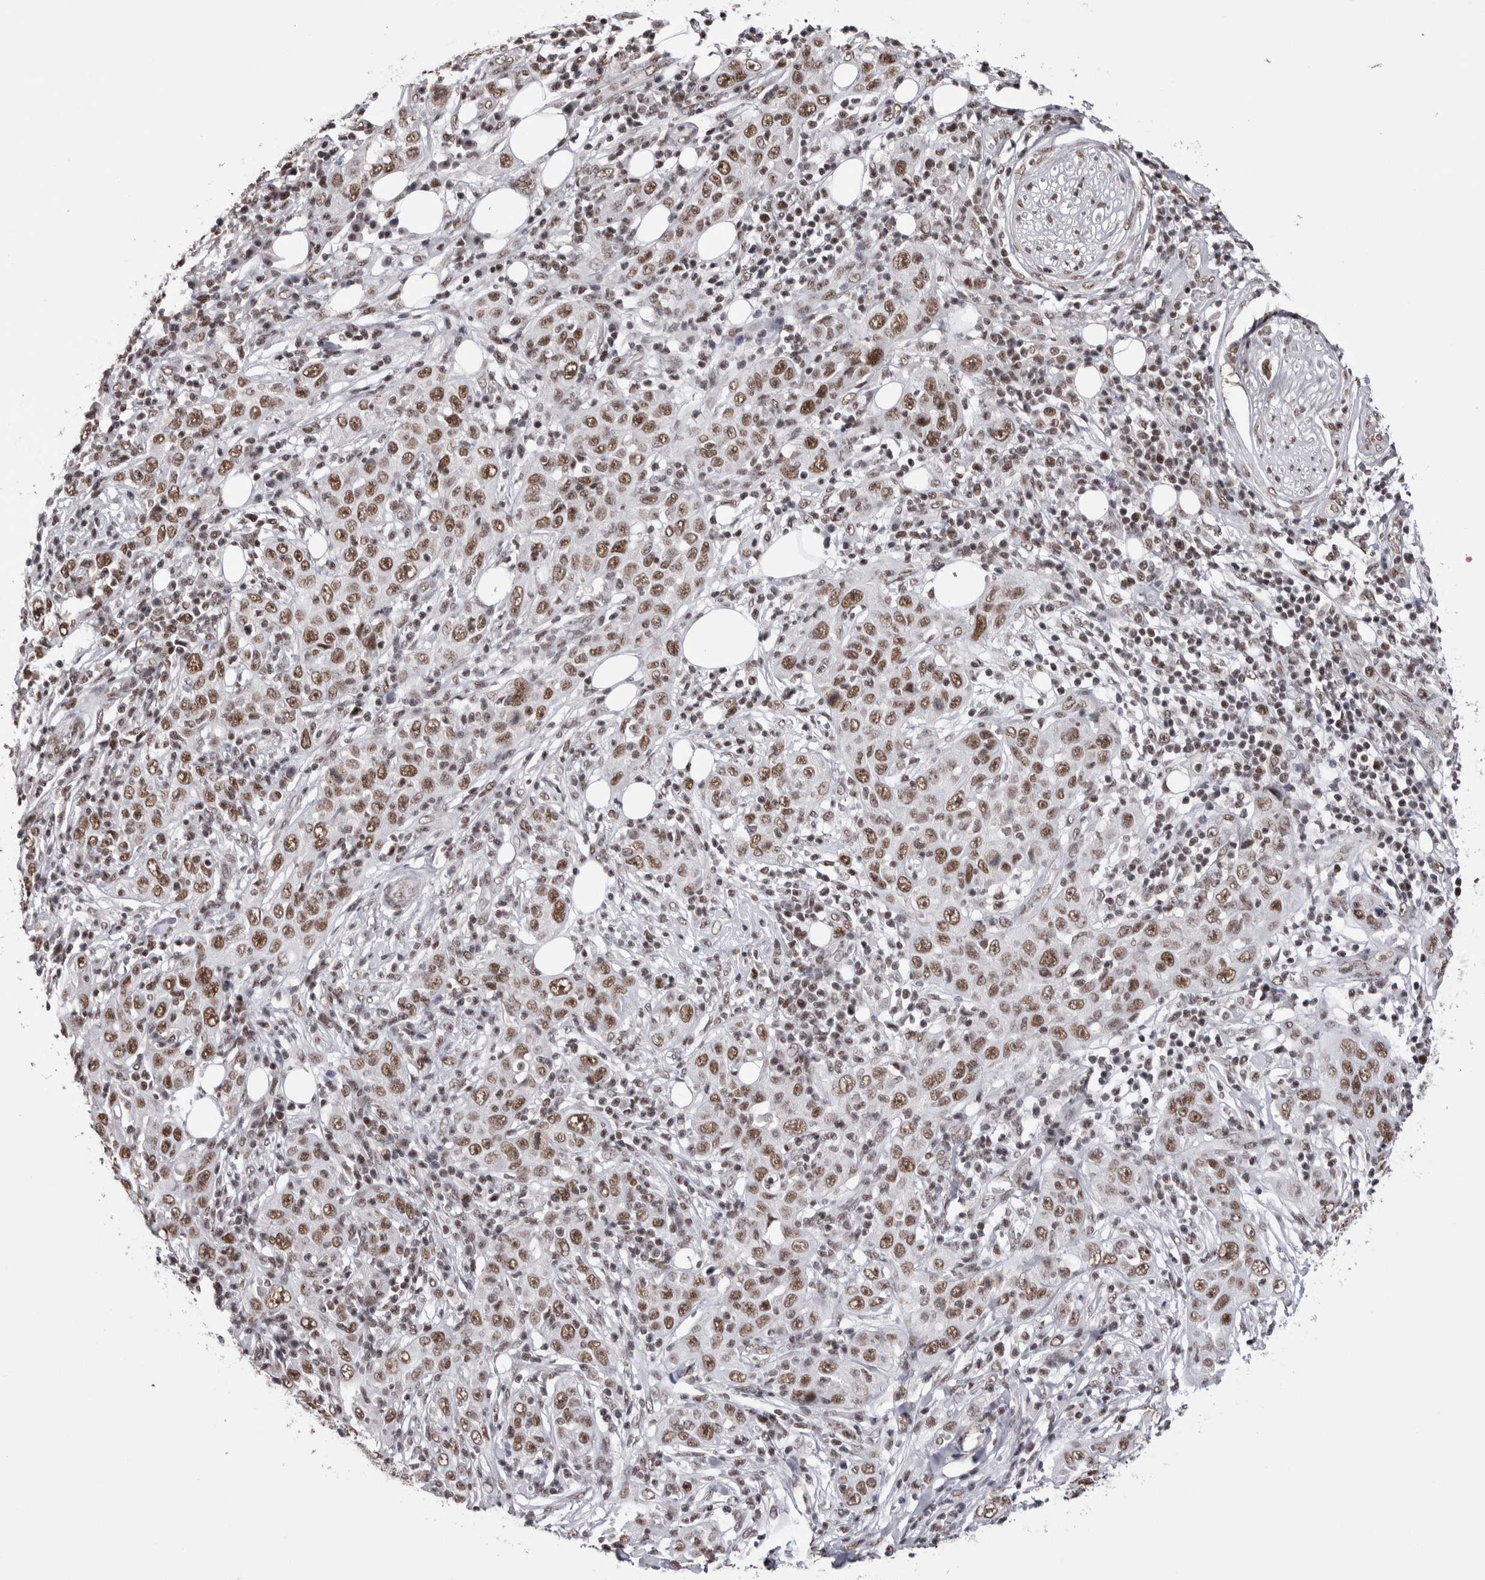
{"staining": {"intensity": "moderate", "quantity": ">75%", "location": "nuclear"}, "tissue": "skin cancer", "cell_type": "Tumor cells", "image_type": "cancer", "snomed": [{"axis": "morphology", "description": "Squamous cell carcinoma, NOS"}, {"axis": "topography", "description": "Skin"}], "caption": "IHC micrograph of neoplastic tissue: skin squamous cell carcinoma stained using immunohistochemistry (IHC) reveals medium levels of moderate protein expression localized specifically in the nuclear of tumor cells, appearing as a nuclear brown color.", "gene": "SMC1A", "patient": {"sex": "female", "age": 88}}